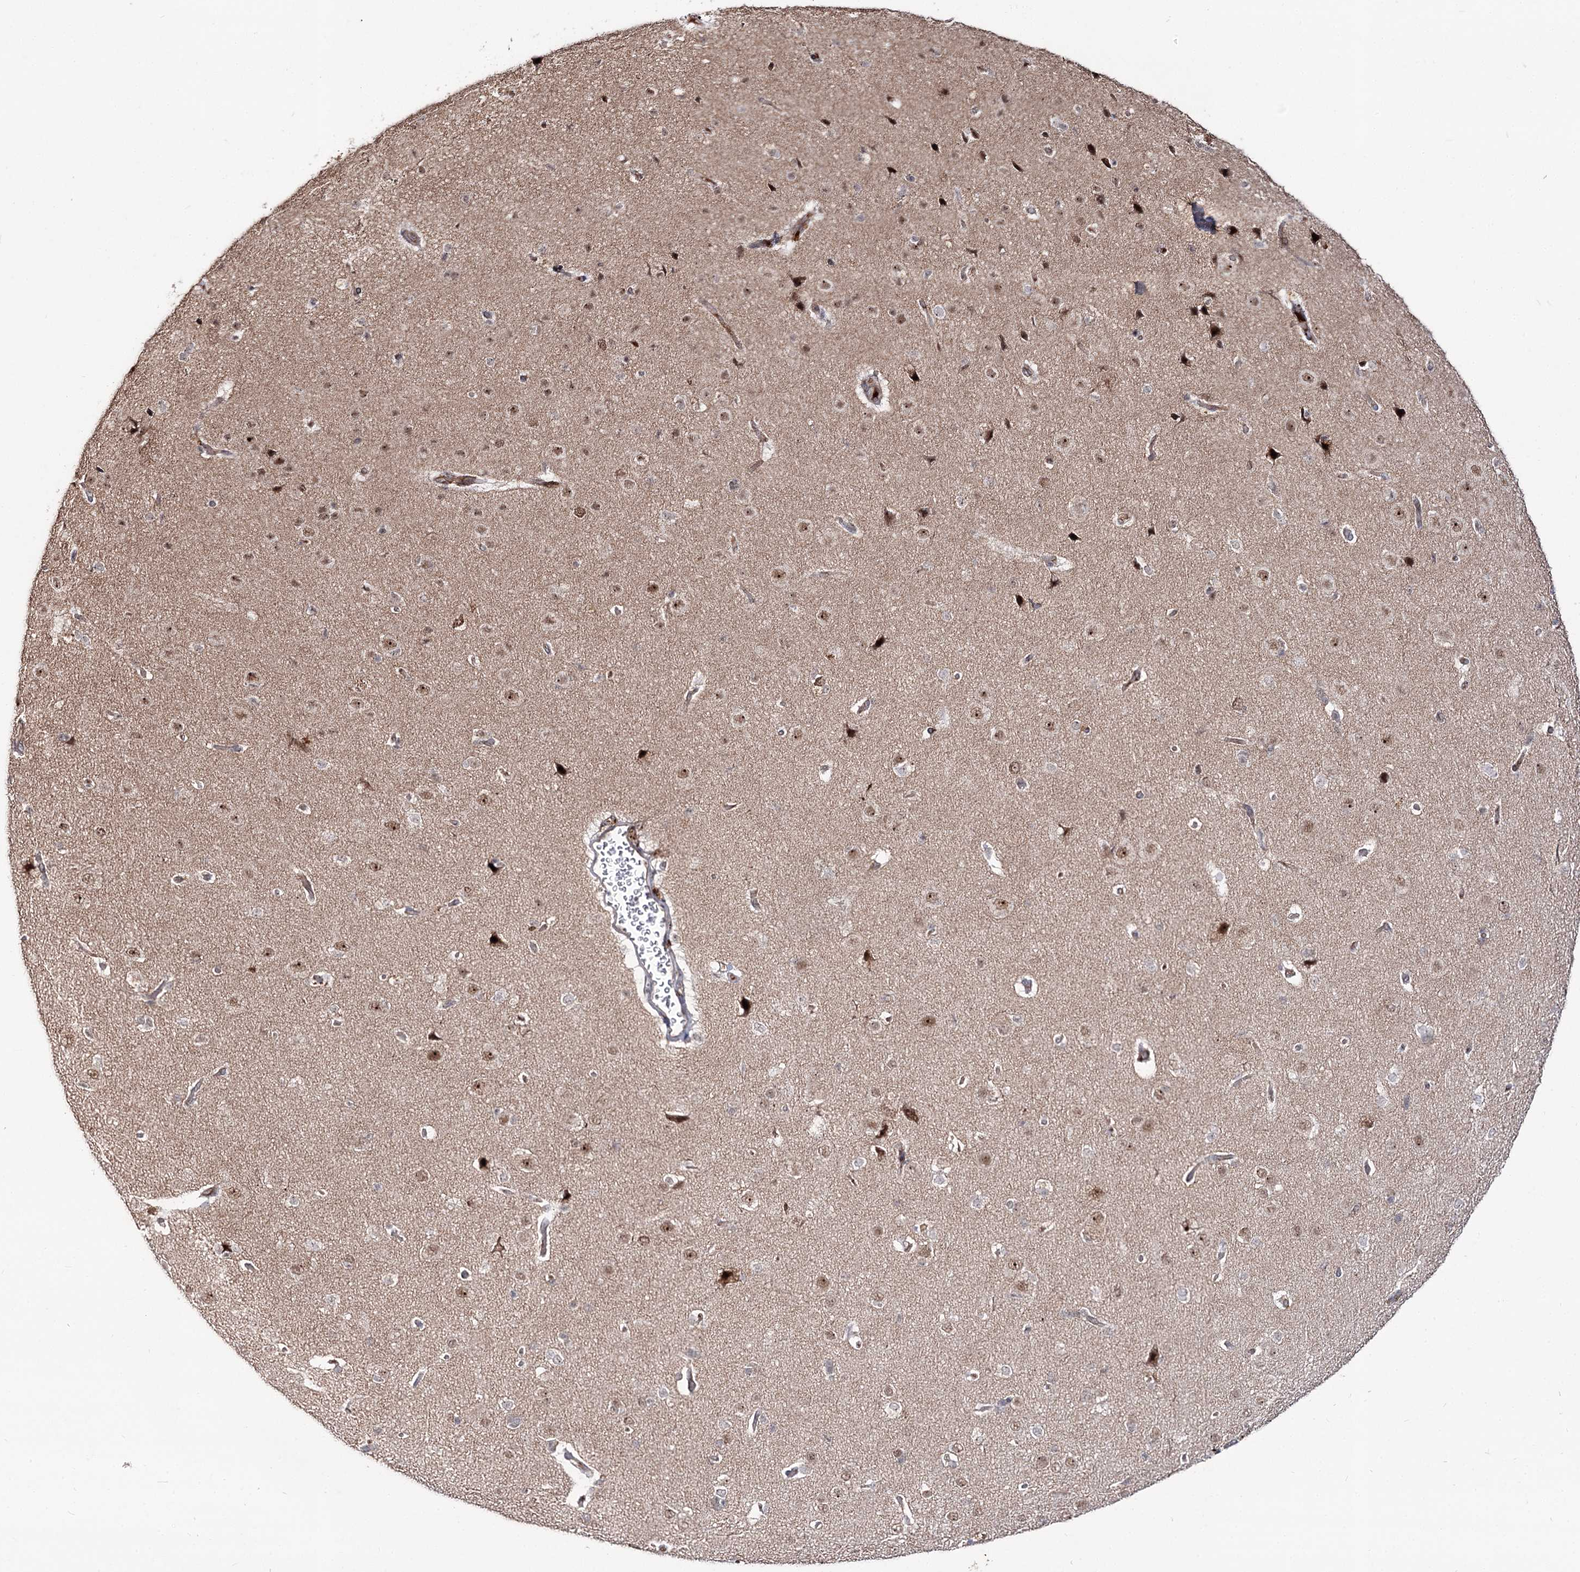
{"staining": {"intensity": "negative", "quantity": "none", "location": "none"}, "tissue": "cerebral cortex", "cell_type": "Endothelial cells", "image_type": "normal", "snomed": [{"axis": "morphology", "description": "Normal tissue, NOS"}, {"axis": "topography", "description": "Cerebral cortex"}], "caption": "Immunohistochemistry (IHC) image of benign cerebral cortex: human cerebral cortex stained with DAB exhibits no significant protein positivity in endothelial cells. Brightfield microscopy of immunohistochemistry stained with DAB (3,3'-diaminobenzidine) (brown) and hematoxylin (blue), captured at high magnification.", "gene": "RRP9", "patient": {"sex": "male", "age": 62}}